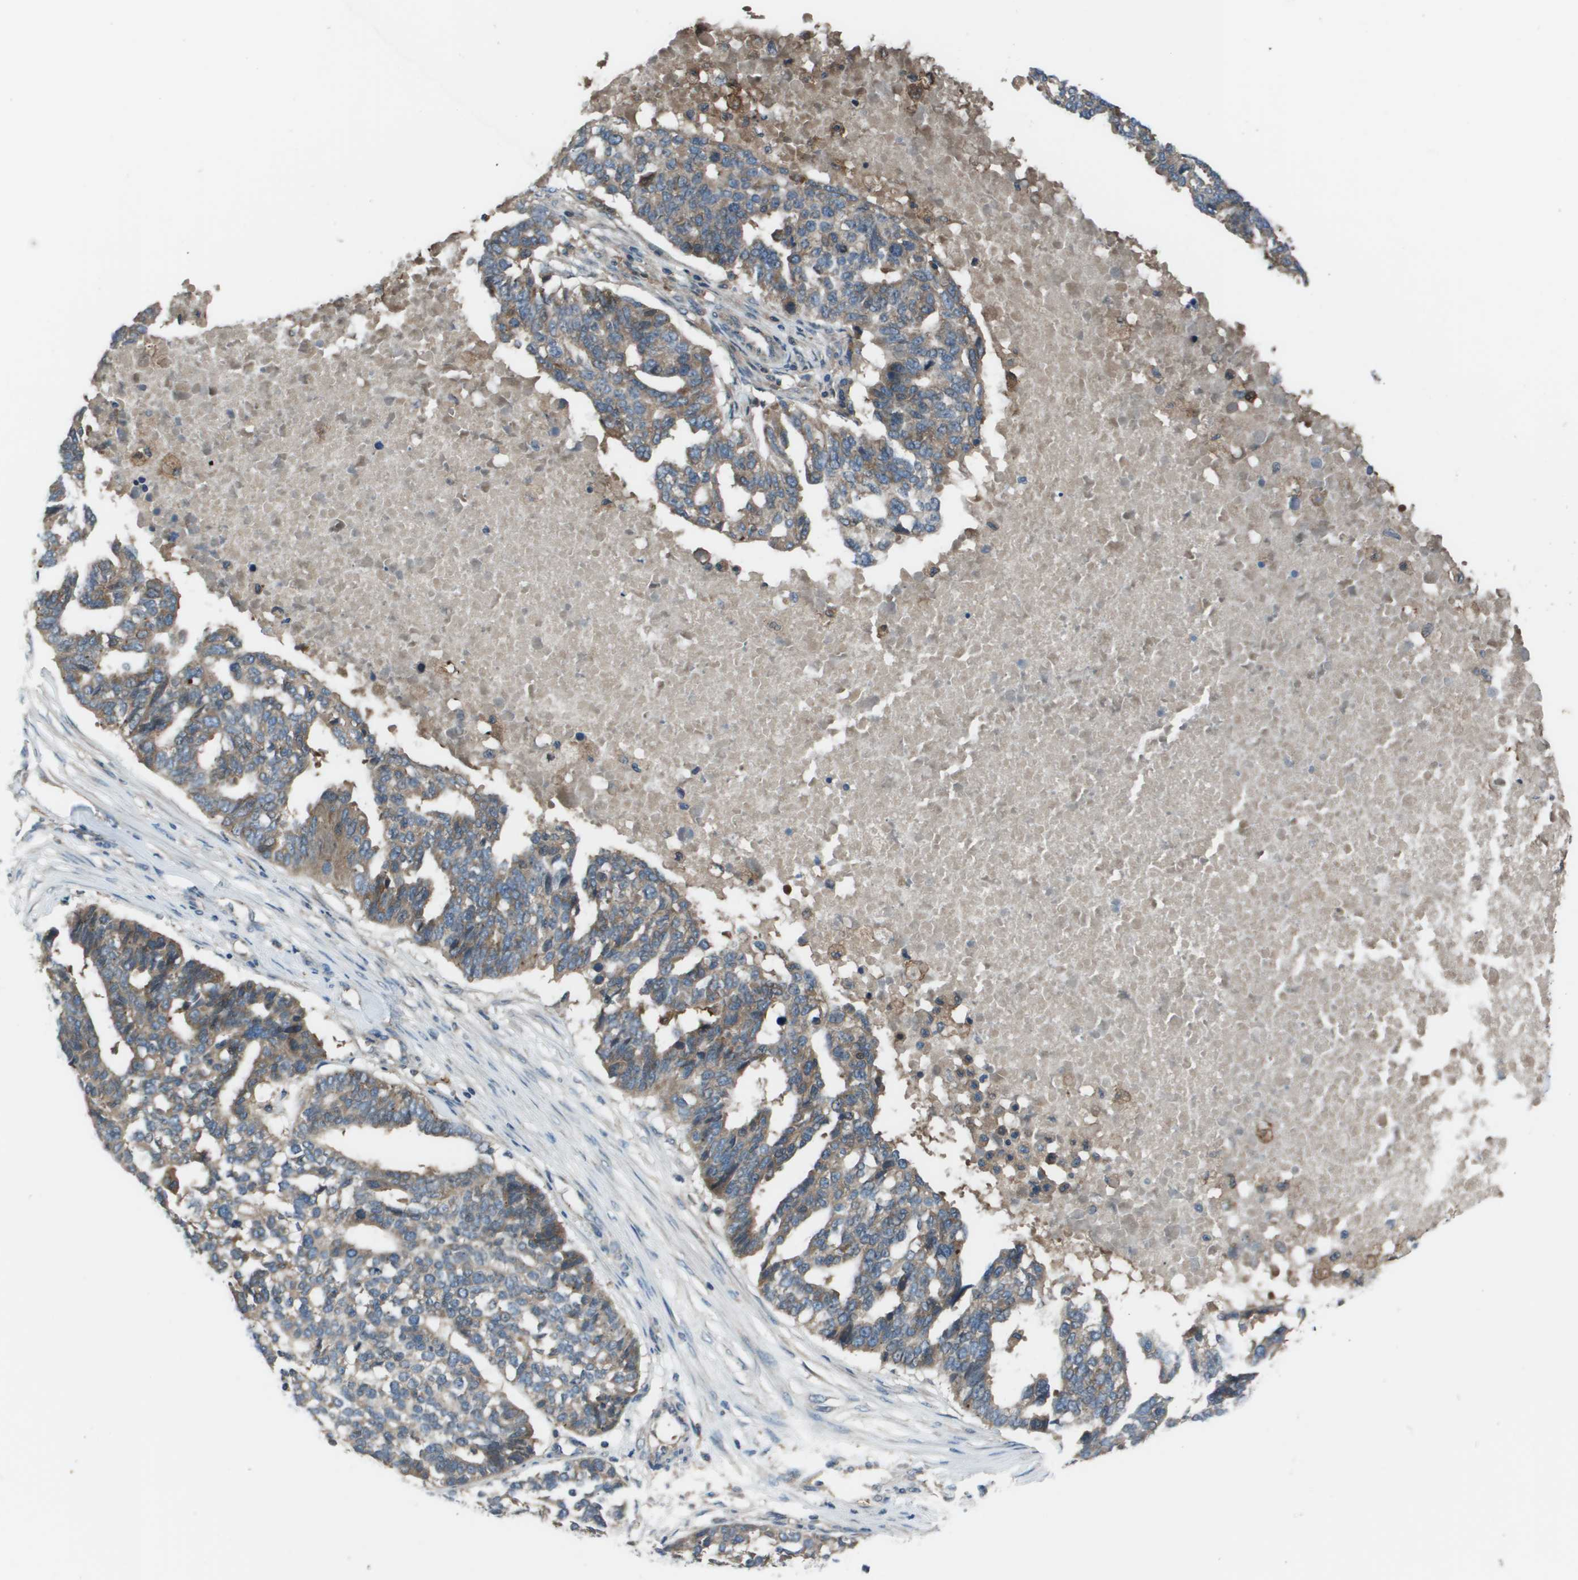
{"staining": {"intensity": "moderate", "quantity": "25%-75%", "location": "cytoplasmic/membranous"}, "tissue": "ovarian cancer", "cell_type": "Tumor cells", "image_type": "cancer", "snomed": [{"axis": "morphology", "description": "Cystadenocarcinoma, serous, NOS"}, {"axis": "topography", "description": "Ovary"}], "caption": "Tumor cells exhibit medium levels of moderate cytoplasmic/membranous staining in approximately 25%-75% of cells in human ovarian serous cystadenocarcinoma.", "gene": "EIF3B", "patient": {"sex": "female", "age": 59}}